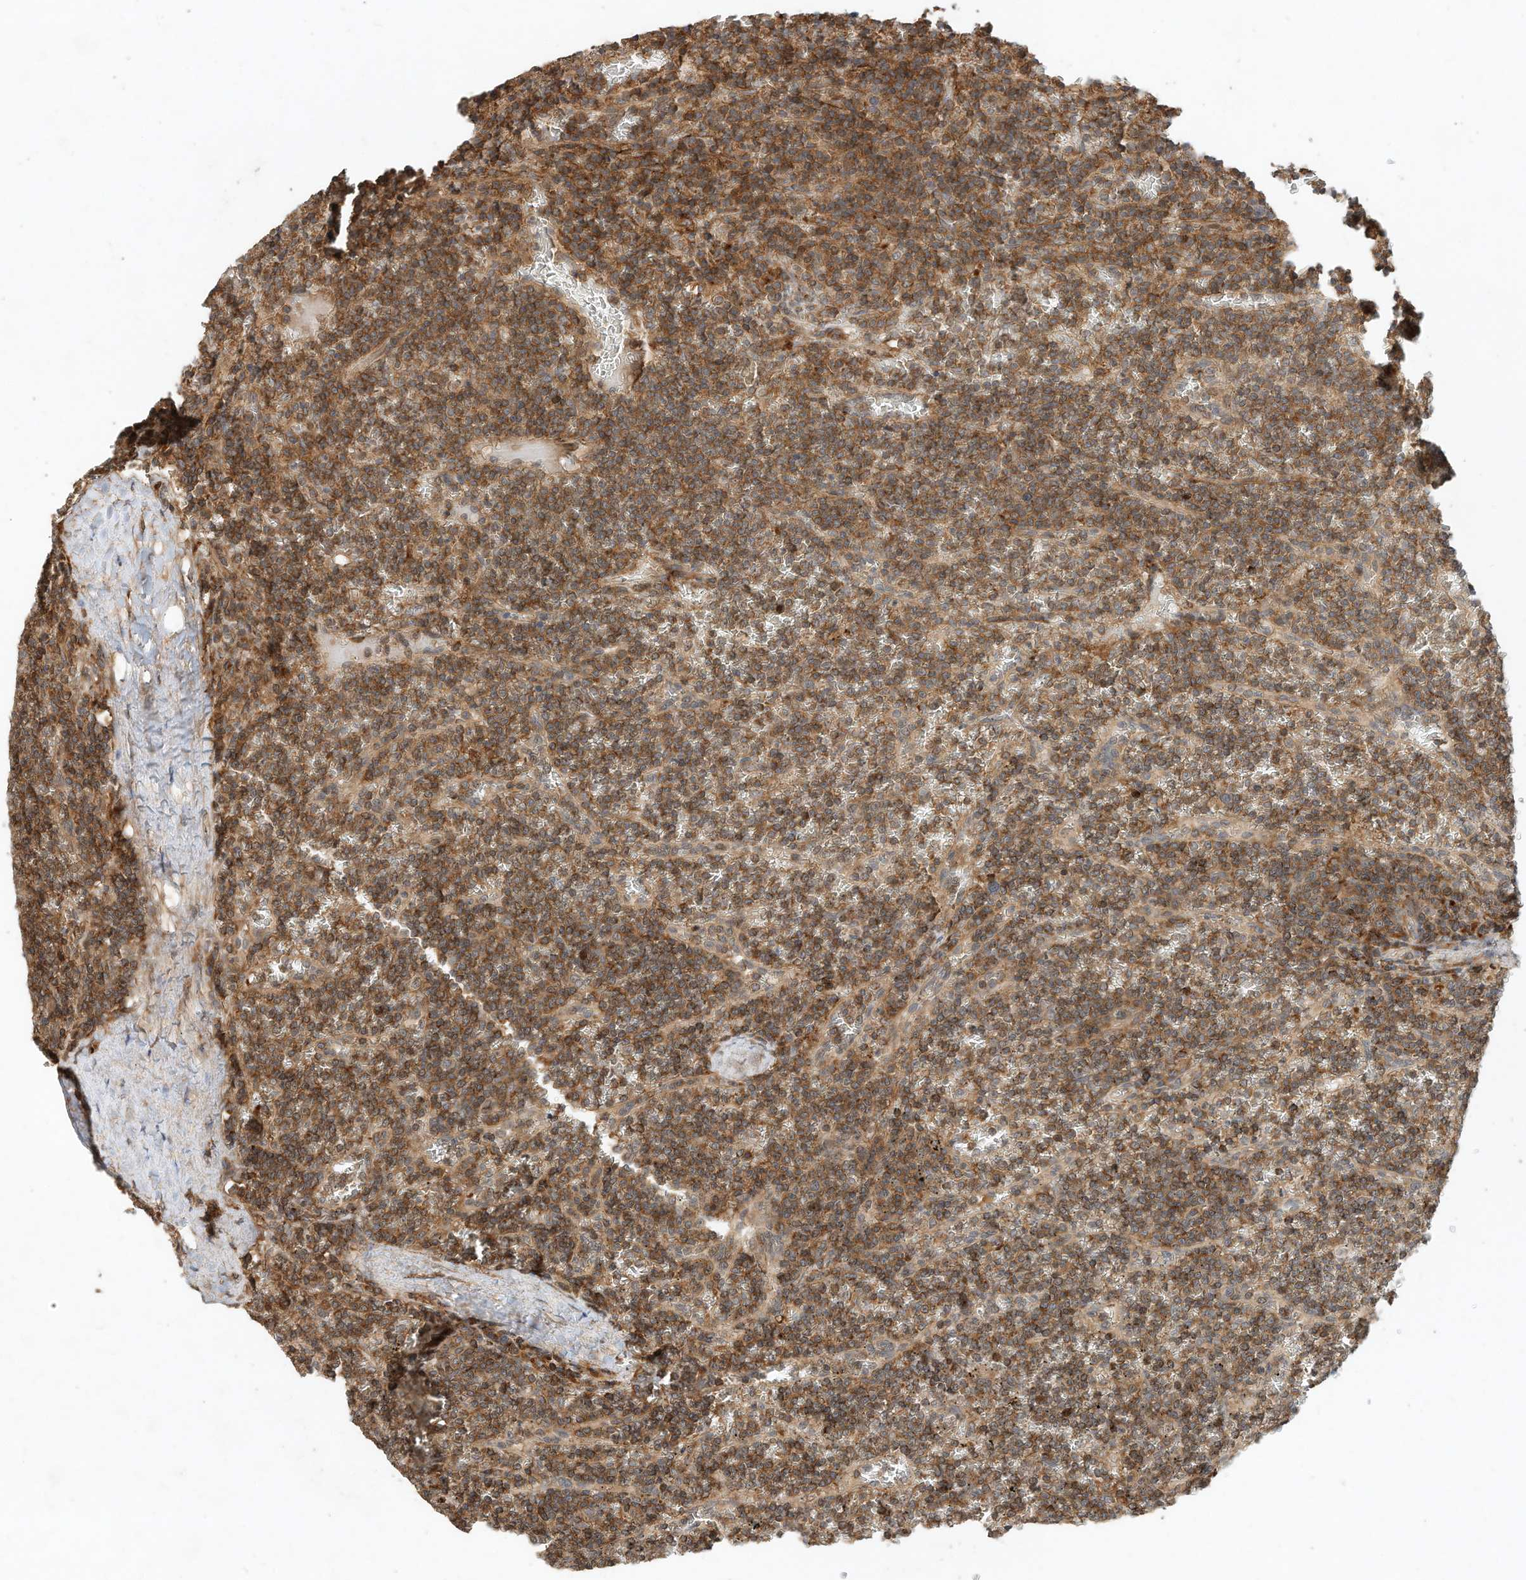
{"staining": {"intensity": "moderate", "quantity": ">75%", "location": "cytoplasmic/membranous"}, "tissue": "lymphoma", "cell_type": "Tumor cells", "image_type": "cancer", "snomed": [{"axis": "morphology", "description": "Malignant lymphoma, non-Hodgkin's type, Low grade"}, {"axis": "topography", "description": "Spleen"}], "caption": "Lymphoma was stained to show a protein in brown. There is medium levels of moderate cytoplasmic/membranous expression in about >75% of tumor cells.", "gene": "CPAMD8", "patient": {"sex": "female", "age": 19}}